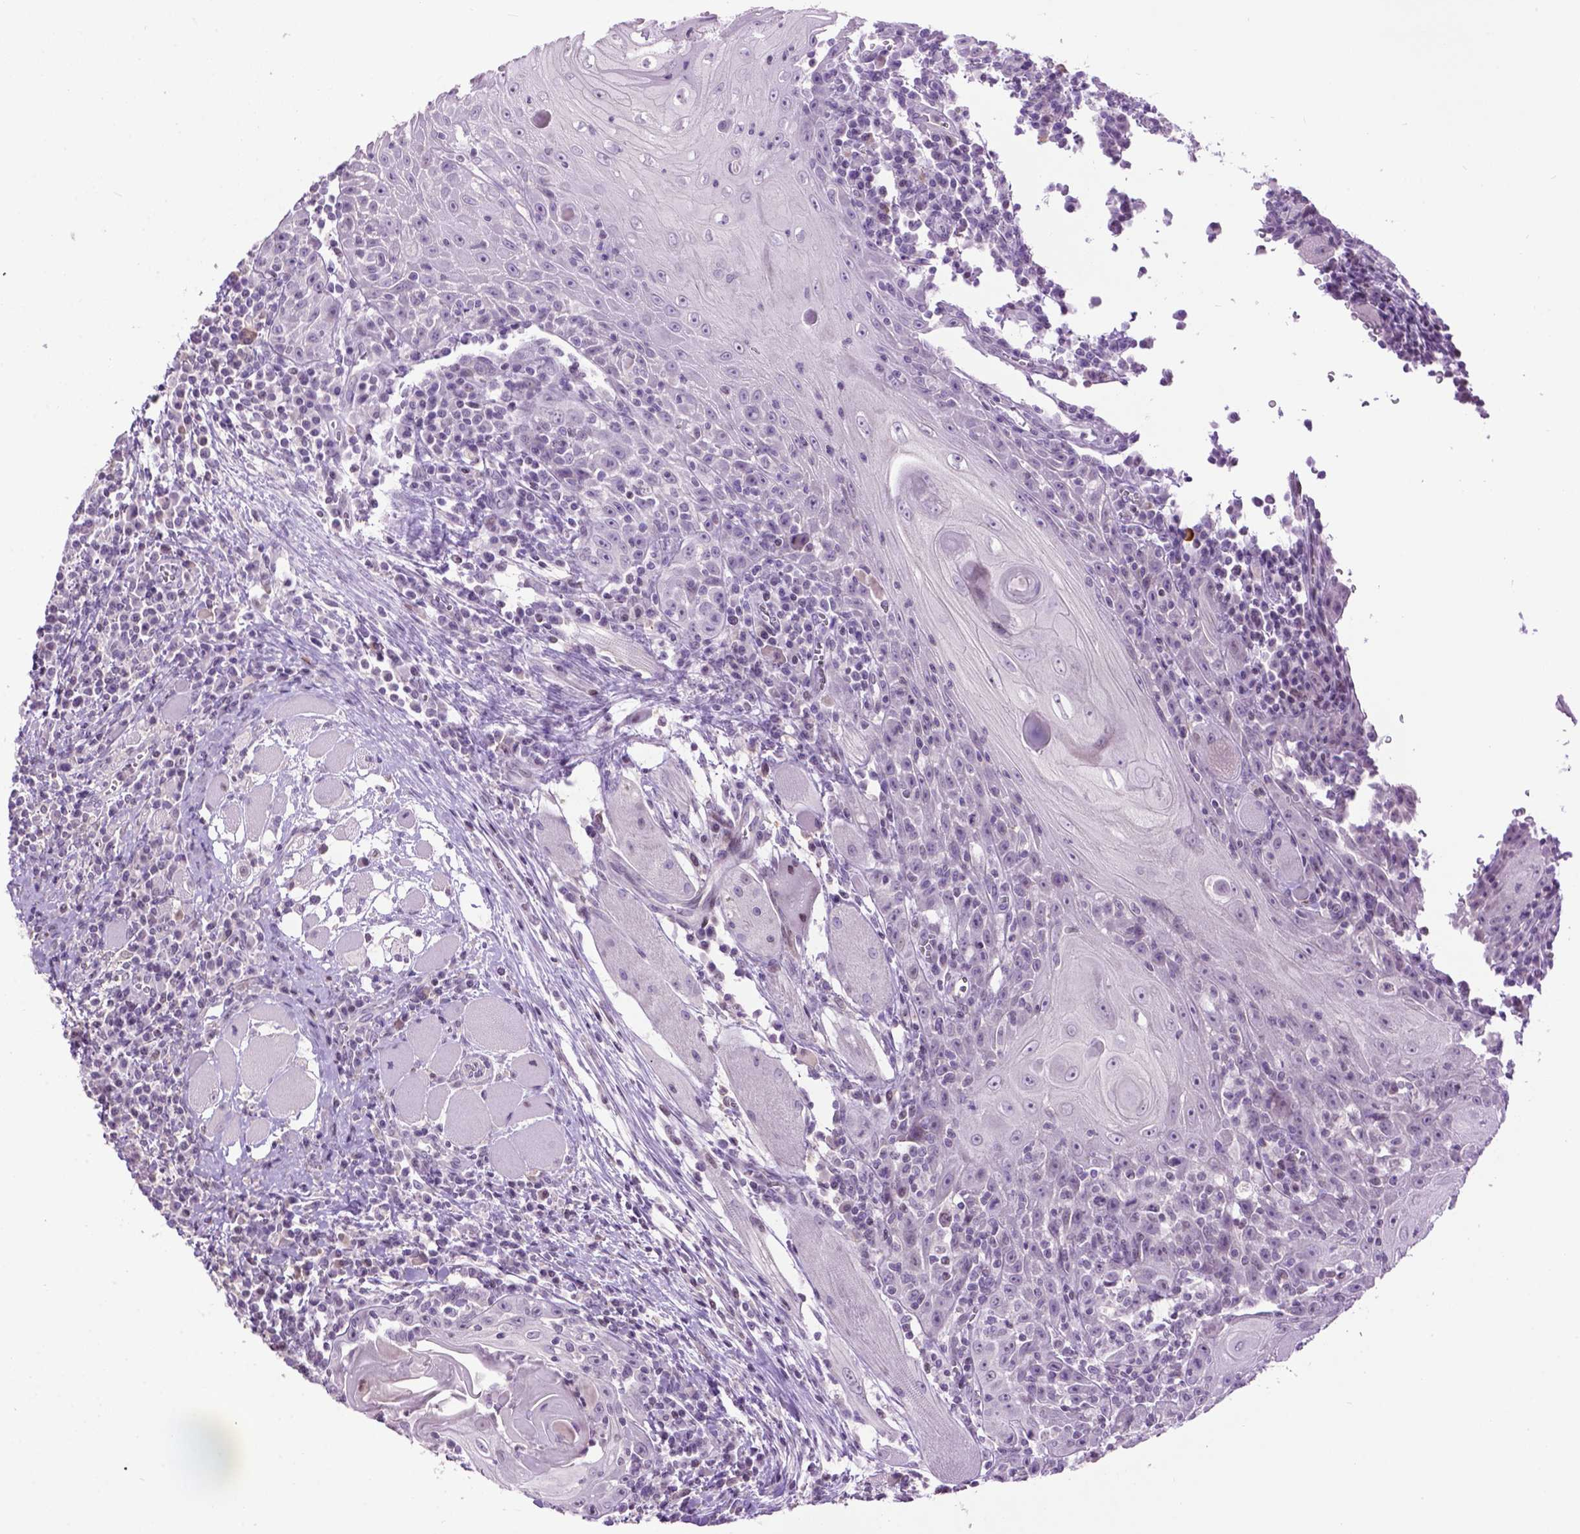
{"staining": {"intensity": "negative", "quantity": "none", "location": "none"}, "tissue": "head and neck cancer", "cell_type": "Tumor cells", "image_type": "cancer", "snomed": [{"axis": "morphology", "description": "Normal tissue, NOS"}, {"axis": "morphology", "description": "Squamous cell carcinoma, NOS"}, {"axis": "topography", "description": "Oral tissue"}, {"axis": "topography", "description": "Head-Neck"}], "caption": "DAB (3,3'-diaminobenzidine) immunohistochemical staining of head and neck squamous cell carcinoma exhibits no significant positivity in tumor cells.", "gene": "TH", "patient": {"sex": "male", "age": 52}}